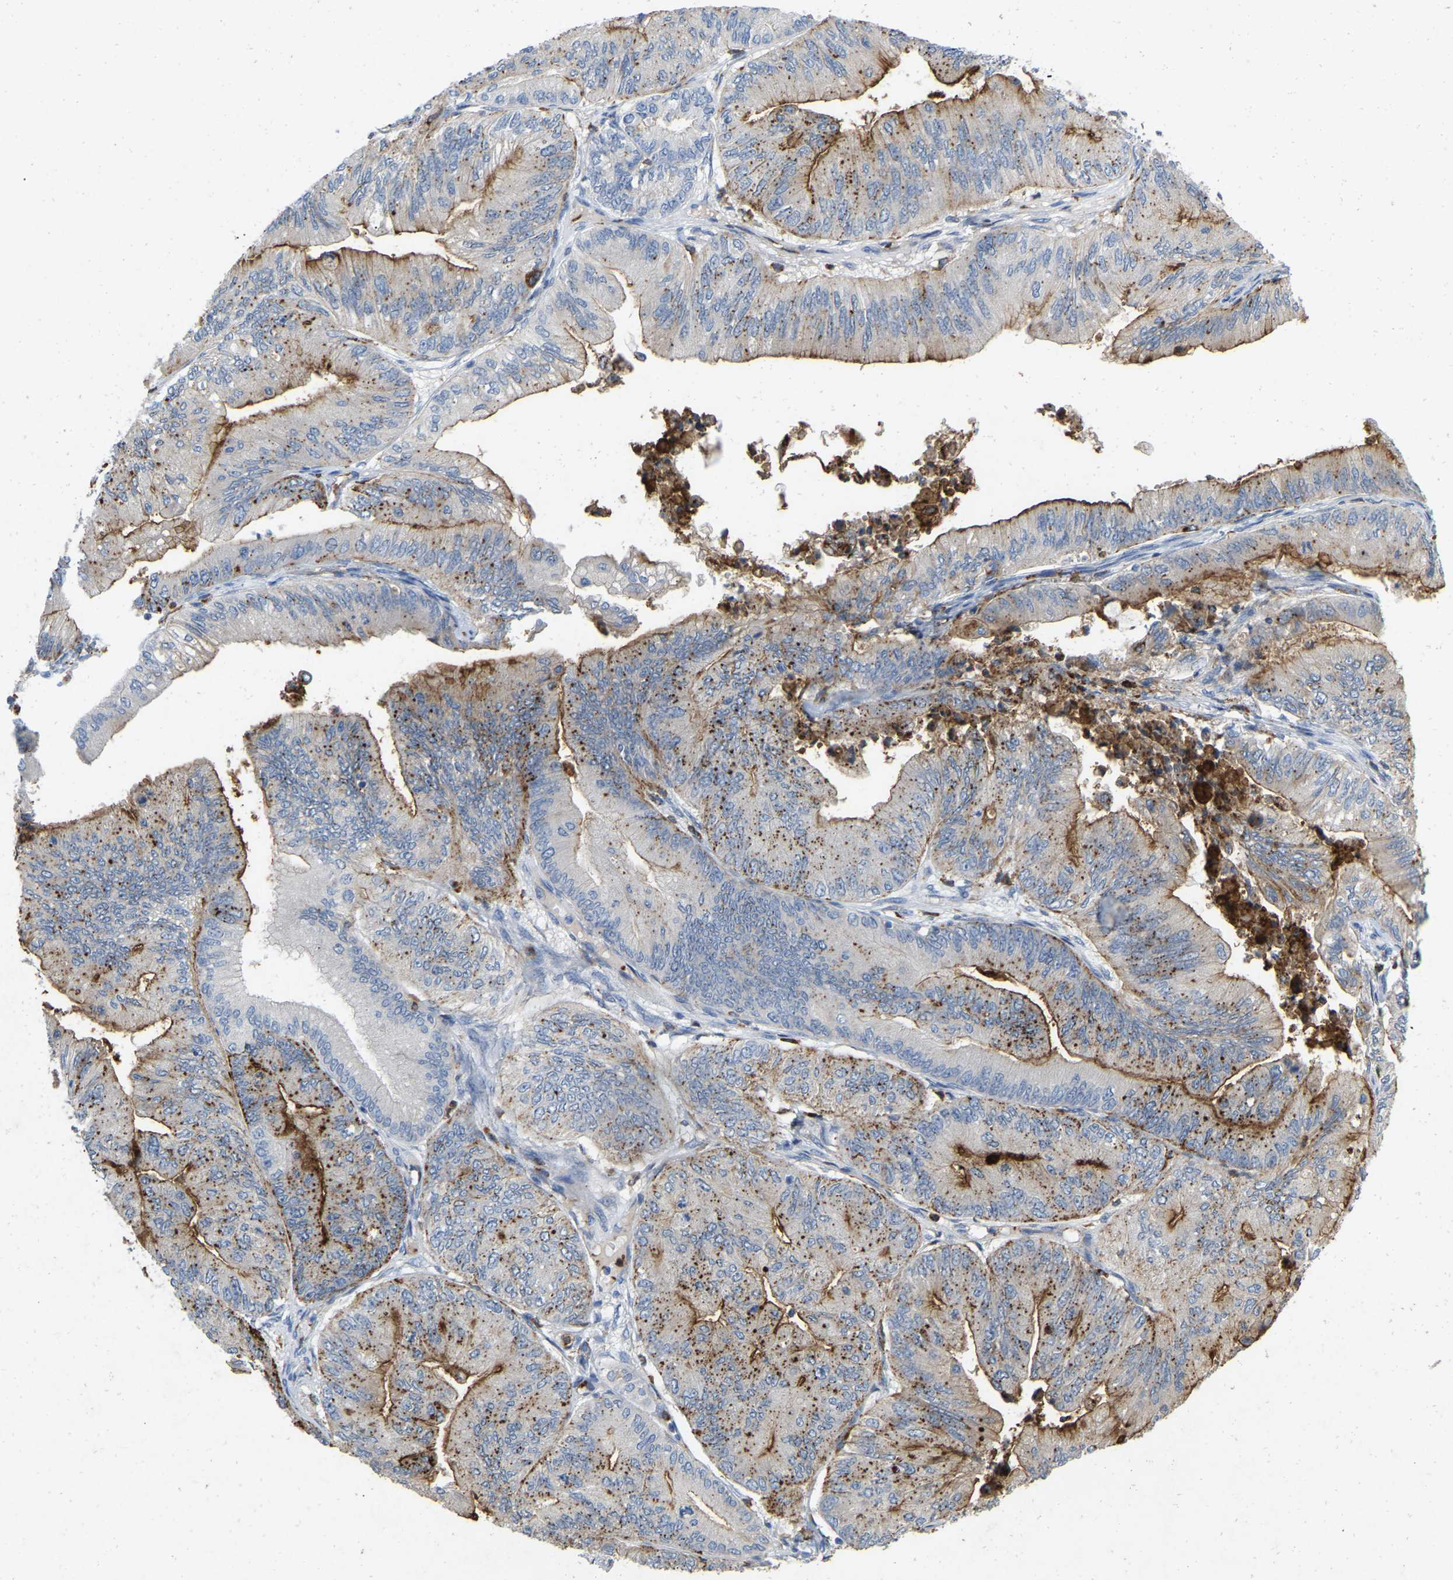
{"staining": {"intensity": "moderate", "quantity": "25%-75%", "location": "cytoplasmic/membranous"}, "tissue": "ovarian cancer", "cell_type": "Tumor cells", "image_type": "cancer", "snomed": [{"axis": "morphology", "description": "Cystadenocarcinoma, mucinous, NOS"}, {"axis": "topography", "description": "Ovary"}], "caption": "Immunohistochemistry (IHC) image of ovarian cancer stained for a protein (brown), which displays medium levels of moderate cytoplasmic/membranous staining in about 25%-75% of tumor cells.", "gene": "RHEB", "patient": {"sex": "female", "age": 61}}